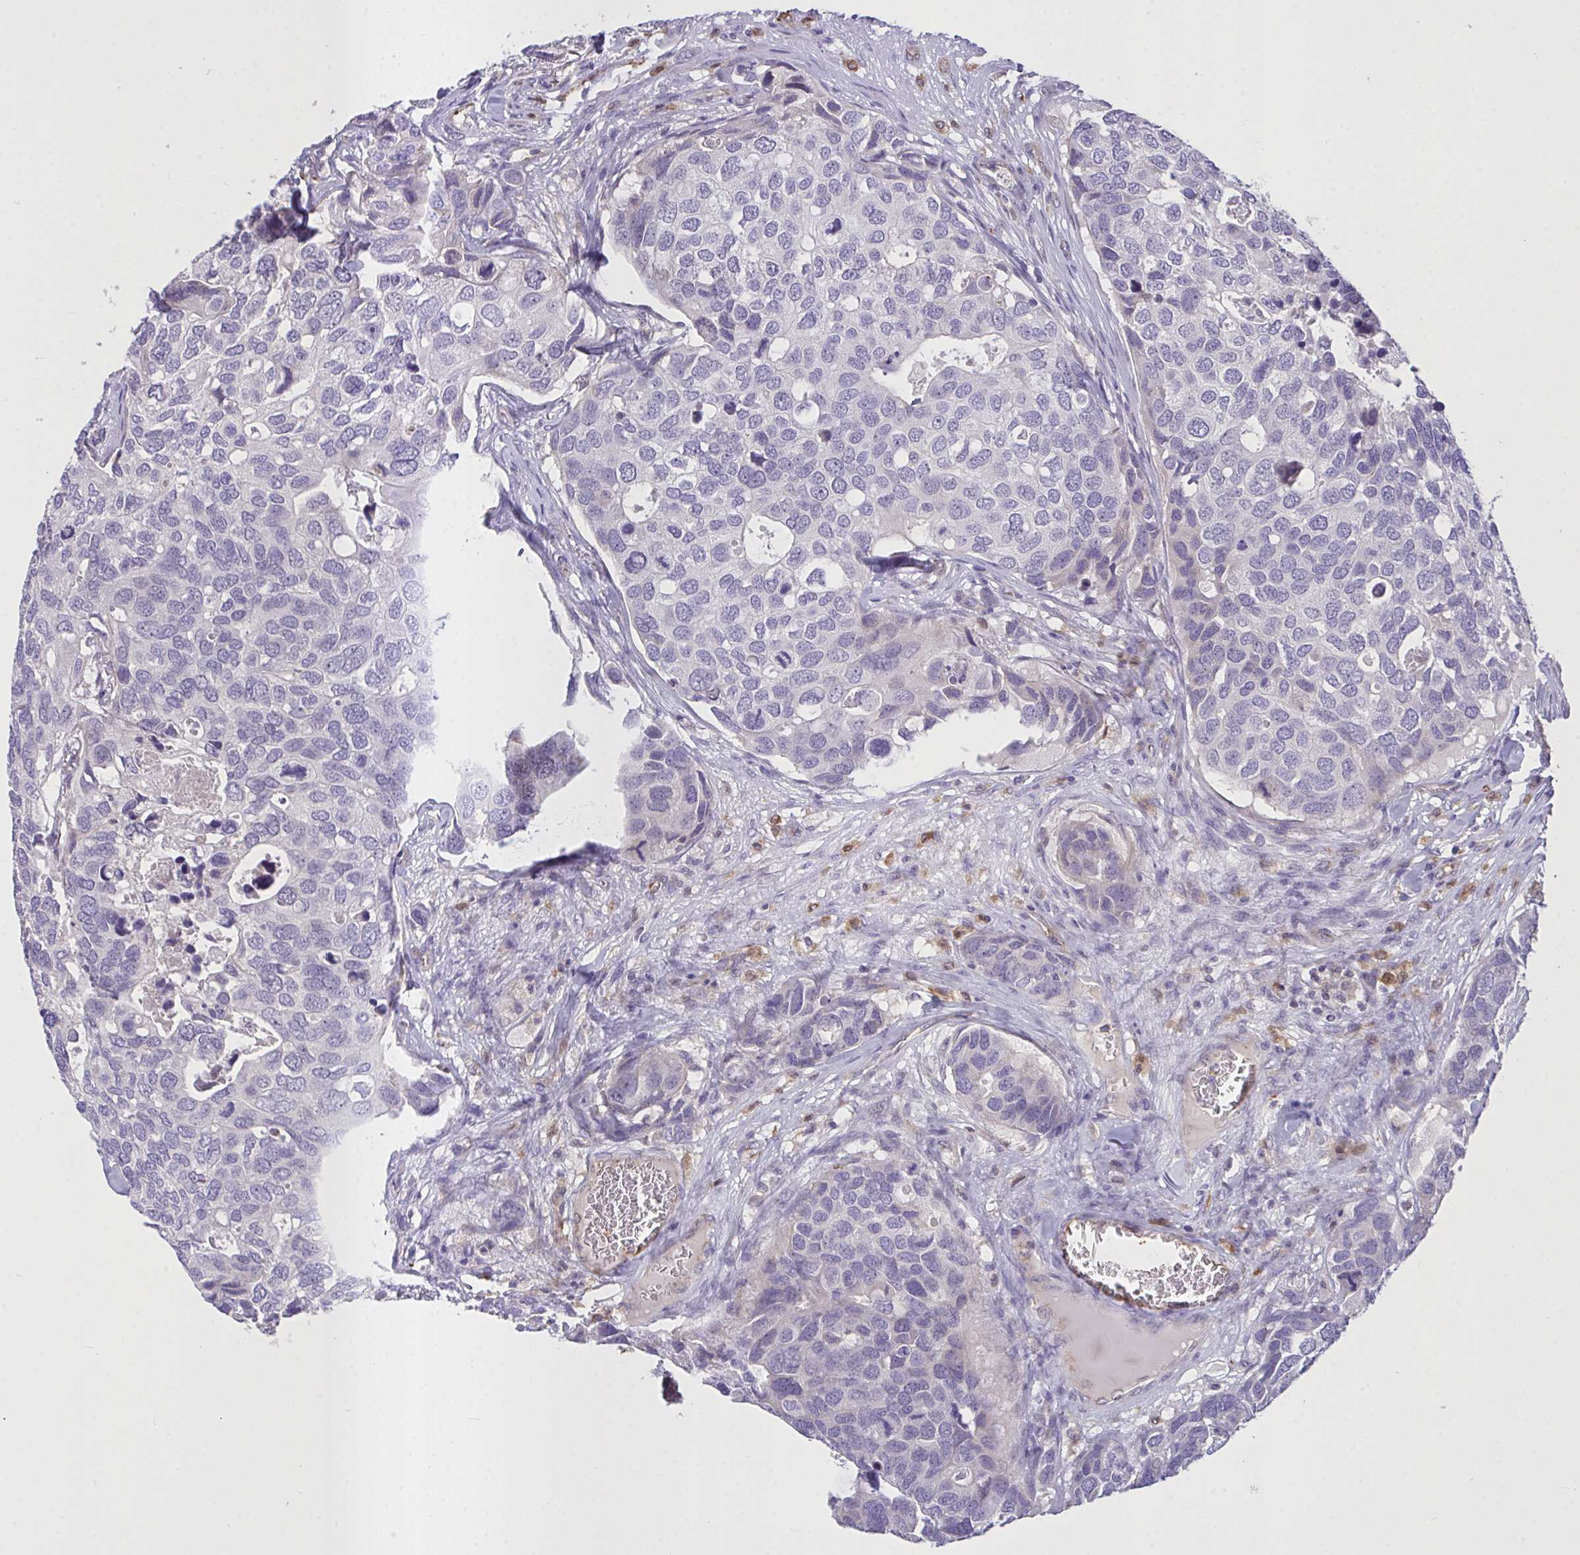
{"staining": {"intensity": "negative", "quantity": "none", "location": "none"}, "tissue": "breast cancer", "cell_type": "Tumor cells", "image_type": "cancer", "snomed": [{"axis": "morphology", "description": "Duct carcinoma"}, {"axis": "topography", "description": "Breast"}], "caption": "Tumor cells are negative for protein expression in human infiltrating ductal carcinoma (breast). Nuclei are stained in blue.", "gene": "SEMA6B", "patient": {"sex": "female", "age": 83}}